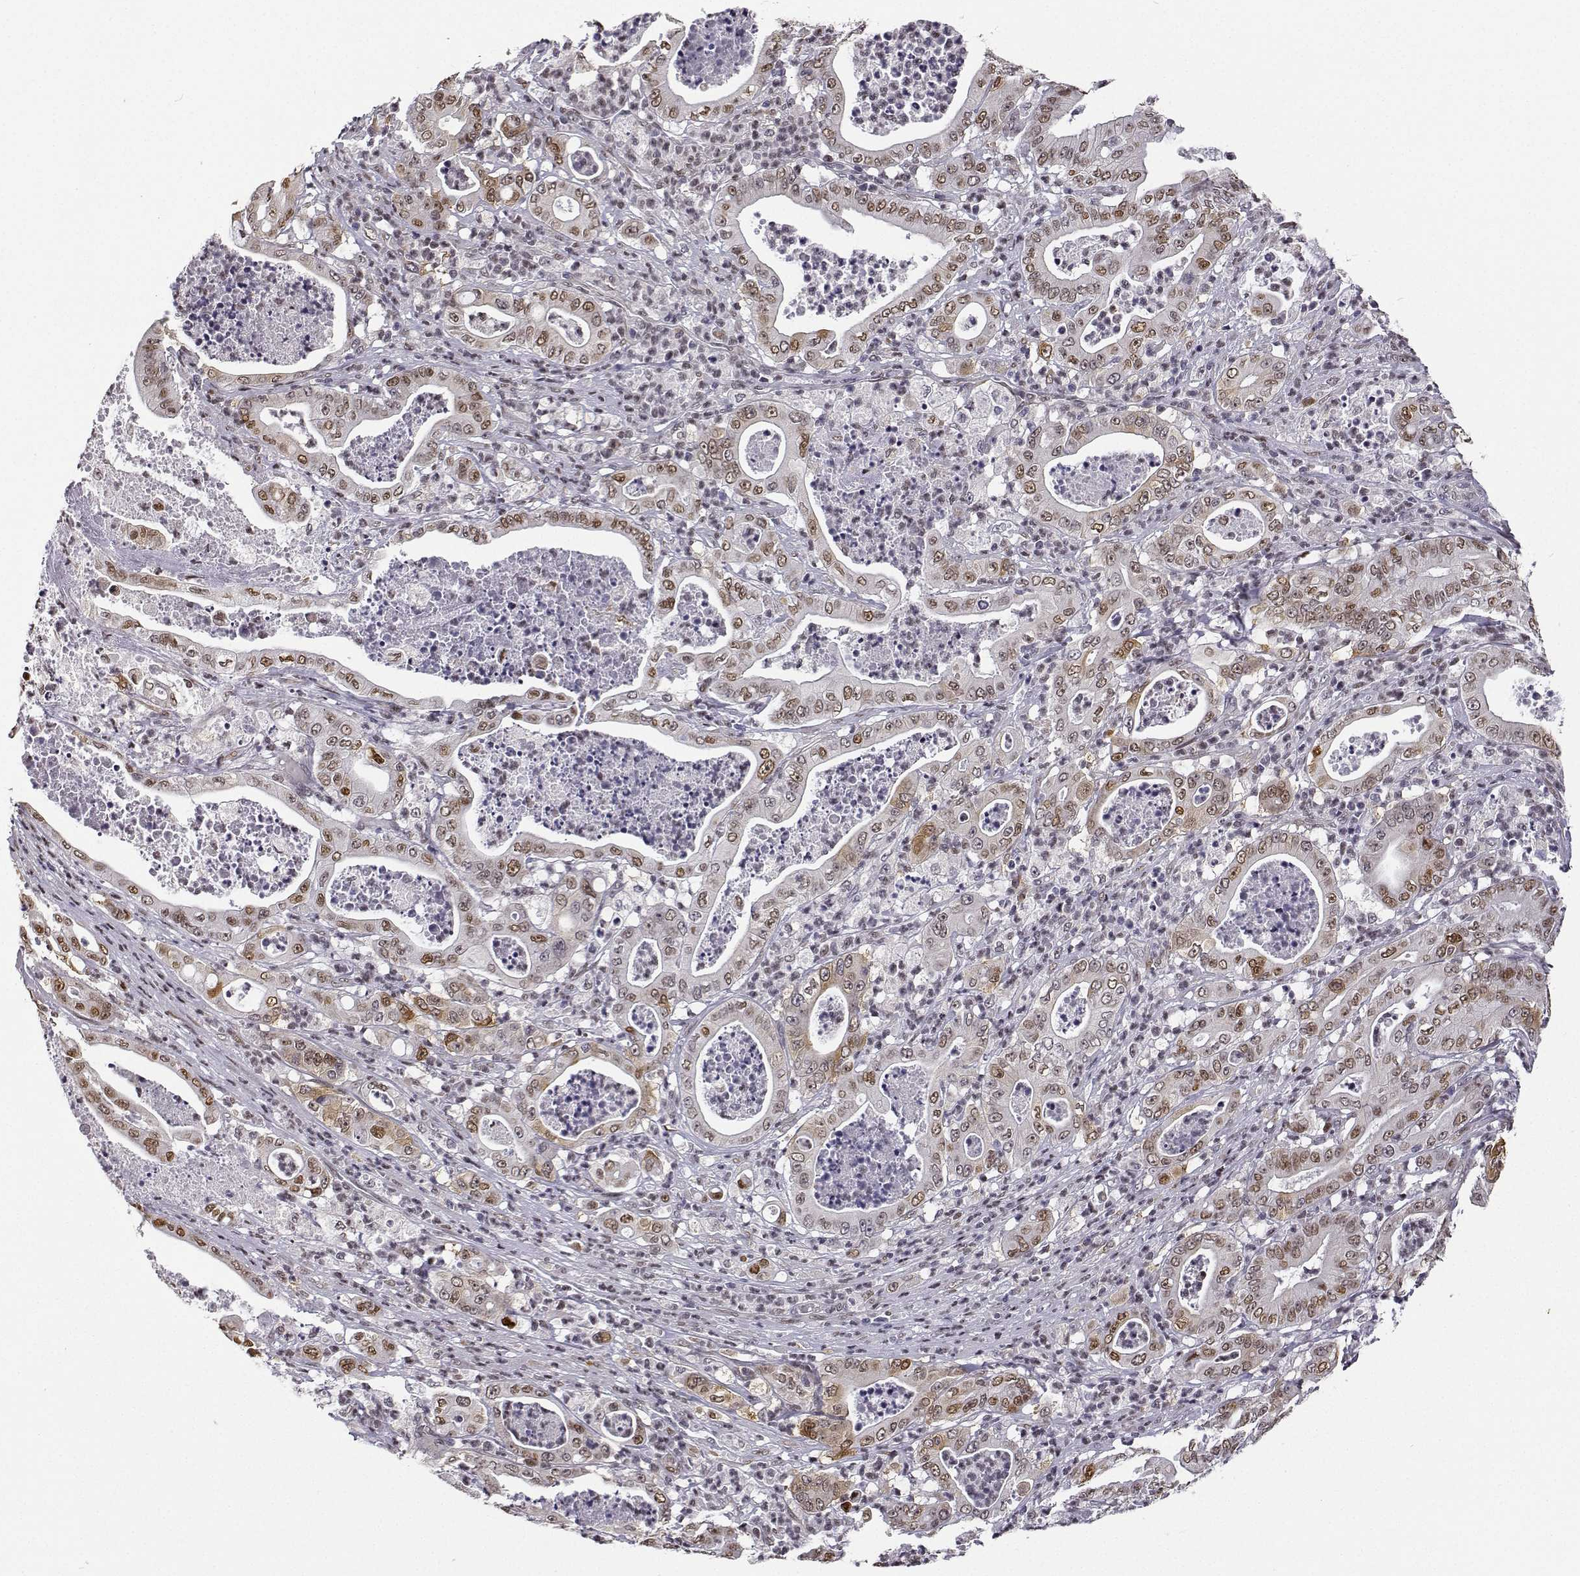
{"staining": {"intensity": "moderate", "quantity": ">75%", "location": "nuclear"}, "tissue": "pancreatic cancer", "cell_type": "Tumor cells", "image_type": "cancer", "snomed": [{"axis": "morphology", "description": "Adenocarcinoma, NOS"}, {"axis": "topography", "description": "Pancreas"}], "caption": "Approximately >75% of tumor cells in pancreatic adenocarcinoma display moderate nuclear protein expression as visualized by brown immunohistochemical staining.", "gene": "PHGDH", "patient": {"sex": "male", "age": 71}}